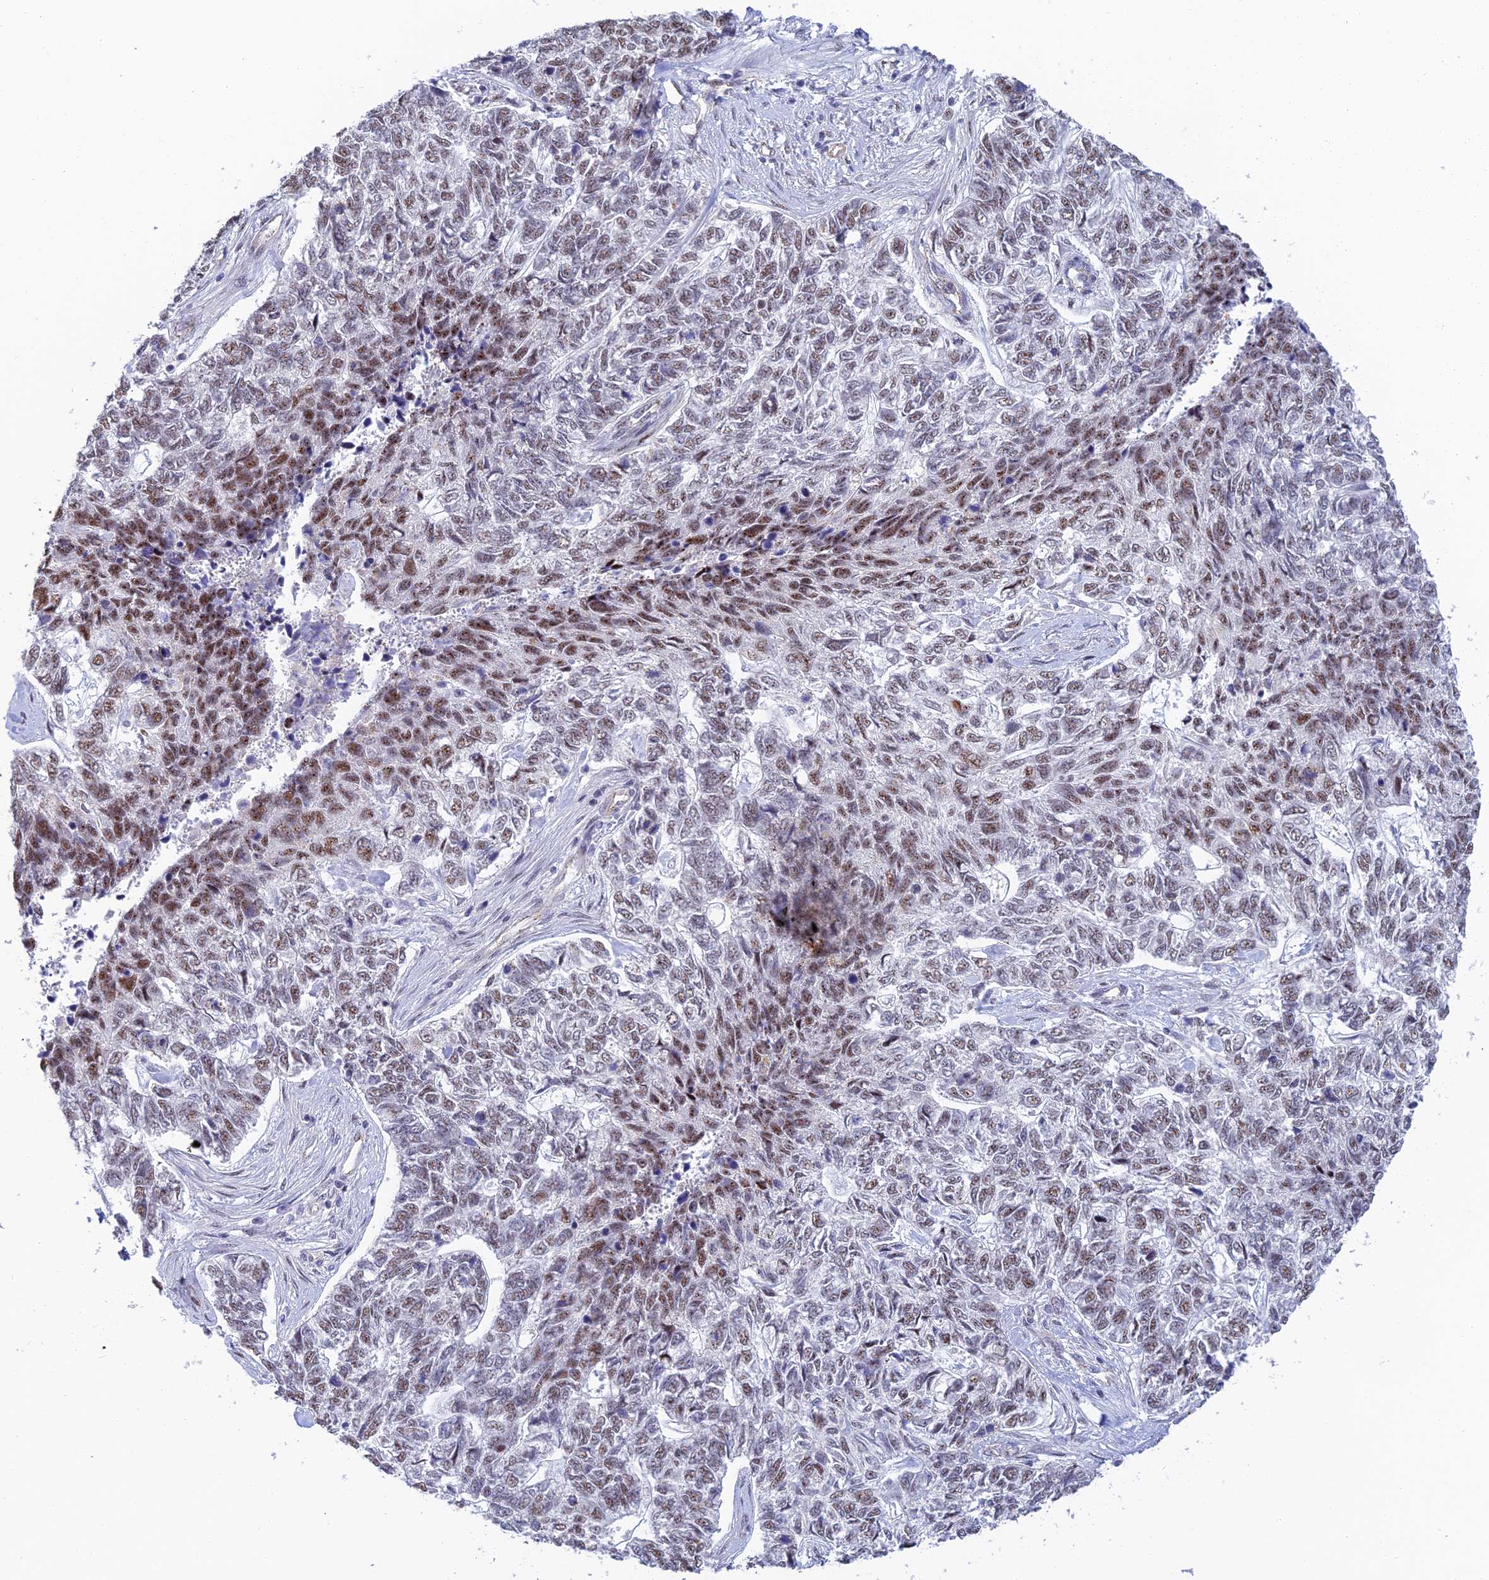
{"staining": {"intensity": "moderate", "quantity": "25%-75%", "location": "nuclear"}, "tissue": "skin cancer", "cell_type": "Tumor cells", "image_type": "cancer", "snomed": [{"axis": "morphology", "description": "Basal cell carcinoma"}, {"axis": "topography", "description": "Skin"}], "caption": "Skin basal cell carcinoma stained with a brown dye reveals moderate nuclear positive expression in approximately 25%-75% of tumor cells.", "gene": "CFAP92", "patient": {"sex": "female", "age": 65}}